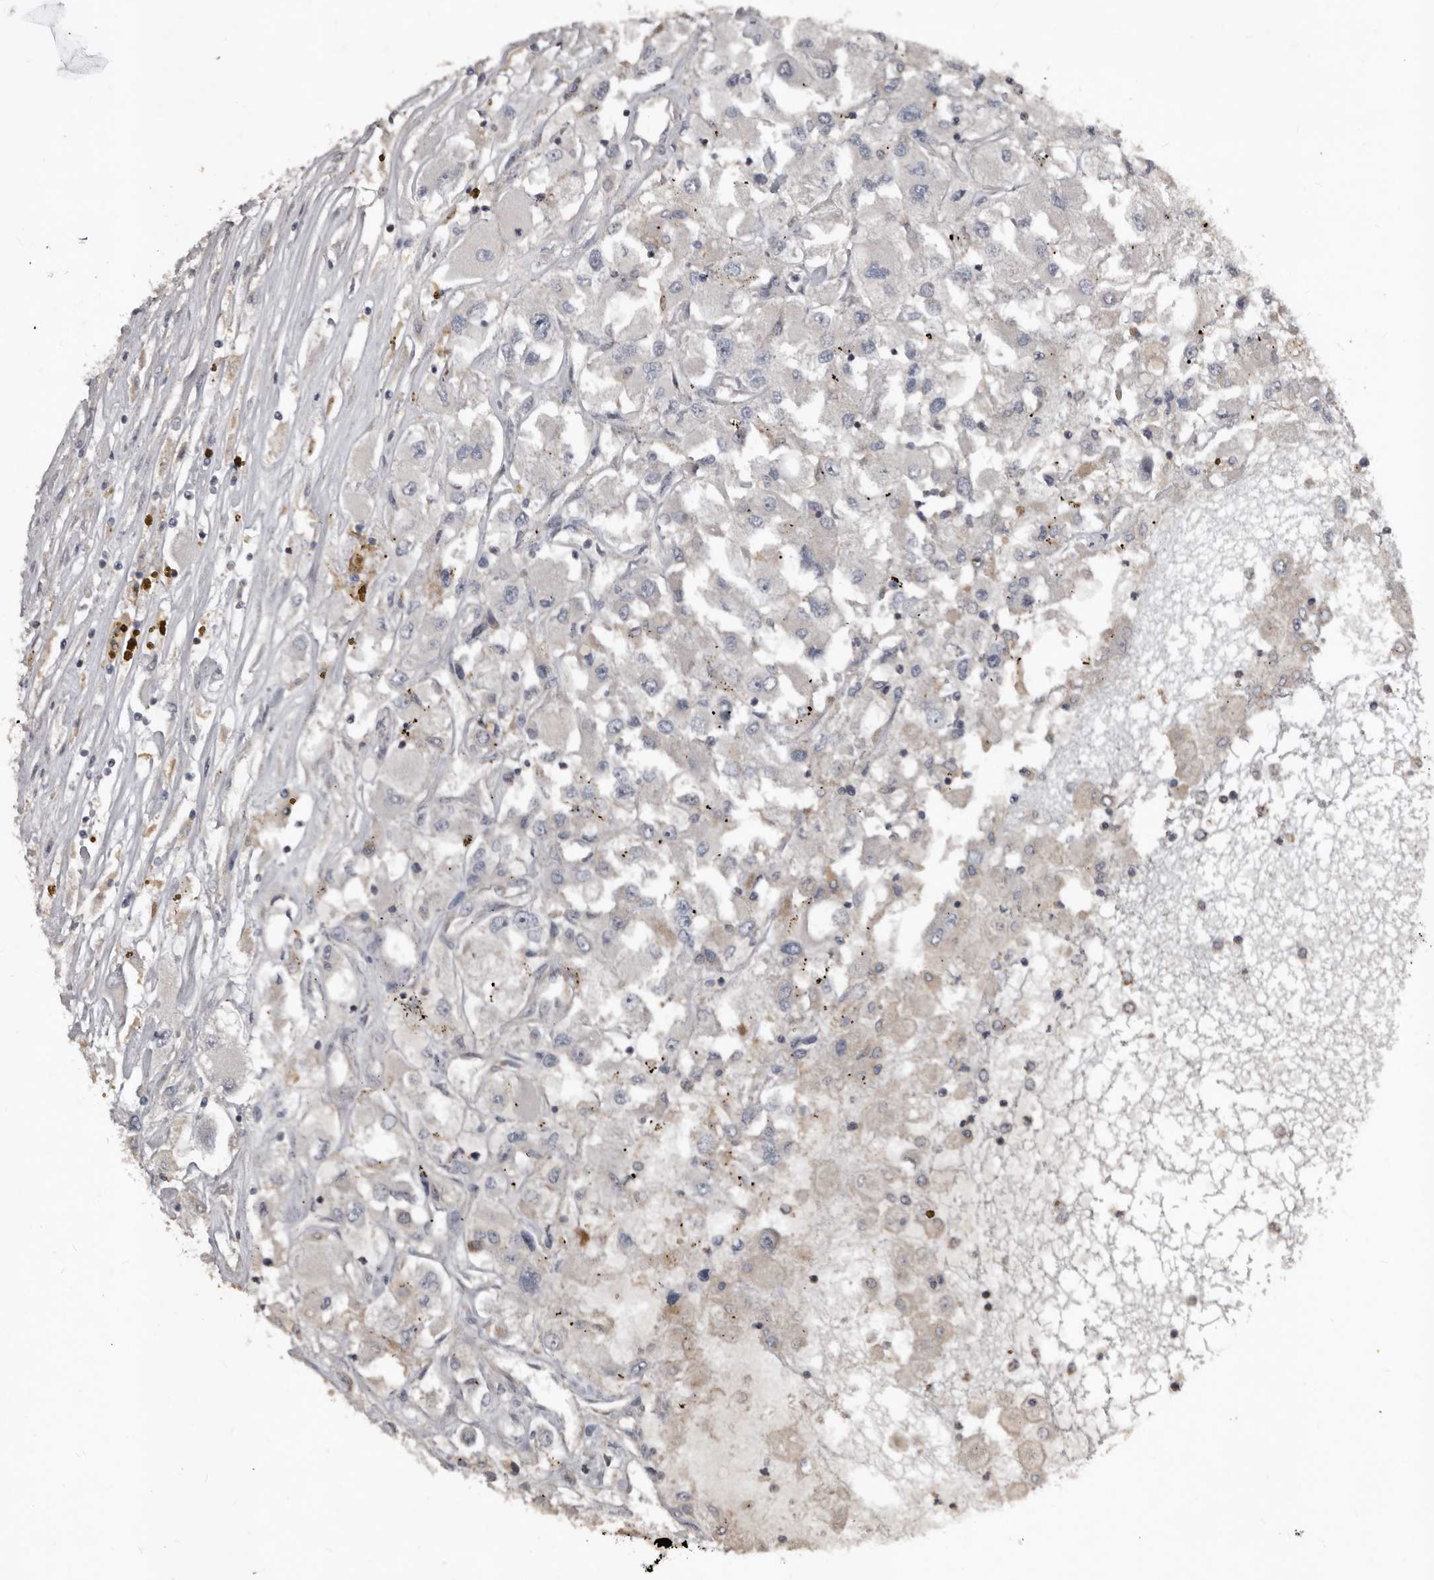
{"staining": {"intensity": "negative", "quantity": "none", "location": "none"}, "tissue": "renal cancer", "cell_type": "Tumor cells", "image_type": "cancer", "snomed": [{"axis": "morphology", "description": "Adenocarcinoma, NOS"}, {"axis": "topography", "description": "Kidney"}], "caption": "Immunohistochemistry photomicrograph of neoplastic tissue: adenocarcinoma (renal) stained with DAB (3,3'-diaminobenzidine) demonstrates no significant protein staining in tumor cells. Brightfield microscopy of IHC stained with DAB (3,3'-diaminobenzidine) (brown) and hematoxylin (blue), captured at high magnification.", "gene": "GREB1", "patient": {"sex": "female", "age": 52}}